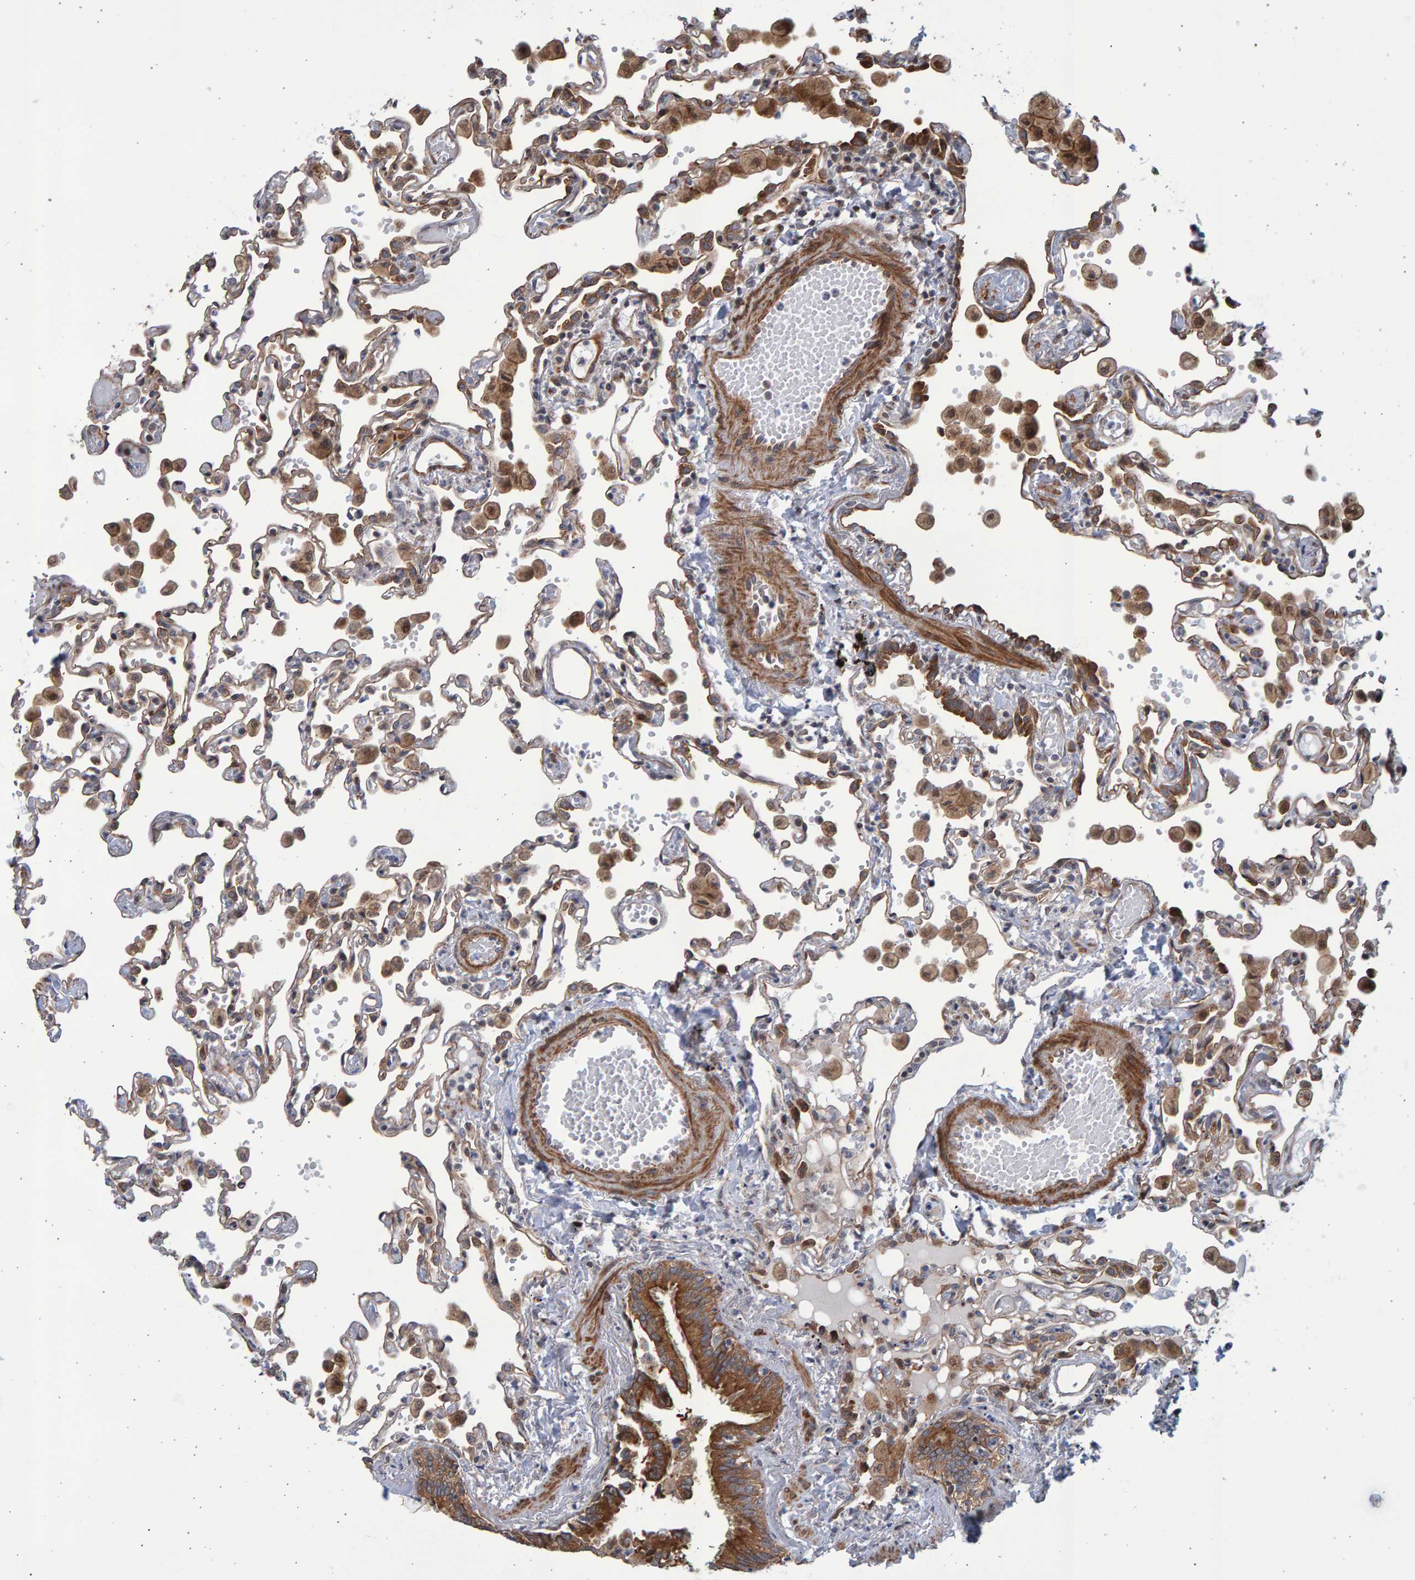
{"staining": {"intensity": "weak", "quantity": "25%-75%", "location": "cytoplasmic/membranous"}, "tissue": "lung", "cell_type": "Alveolar cells", "image_type": "normal", "snomed": [{"axis": "morphology", "description": "Normal tissue, NOS"}, {"axis": "topography", "description": "Bronchus"}, {"axis": "topography", "description": "Lung"}], "caption": "The image shows immunohistochemical staining of normal lung. There is weak cytoplasmic/membranous staining is seen in about 25%-75% of alveolar cells.", "gene": "LRBA", "patient": {"sex": "female", "age": 49}}